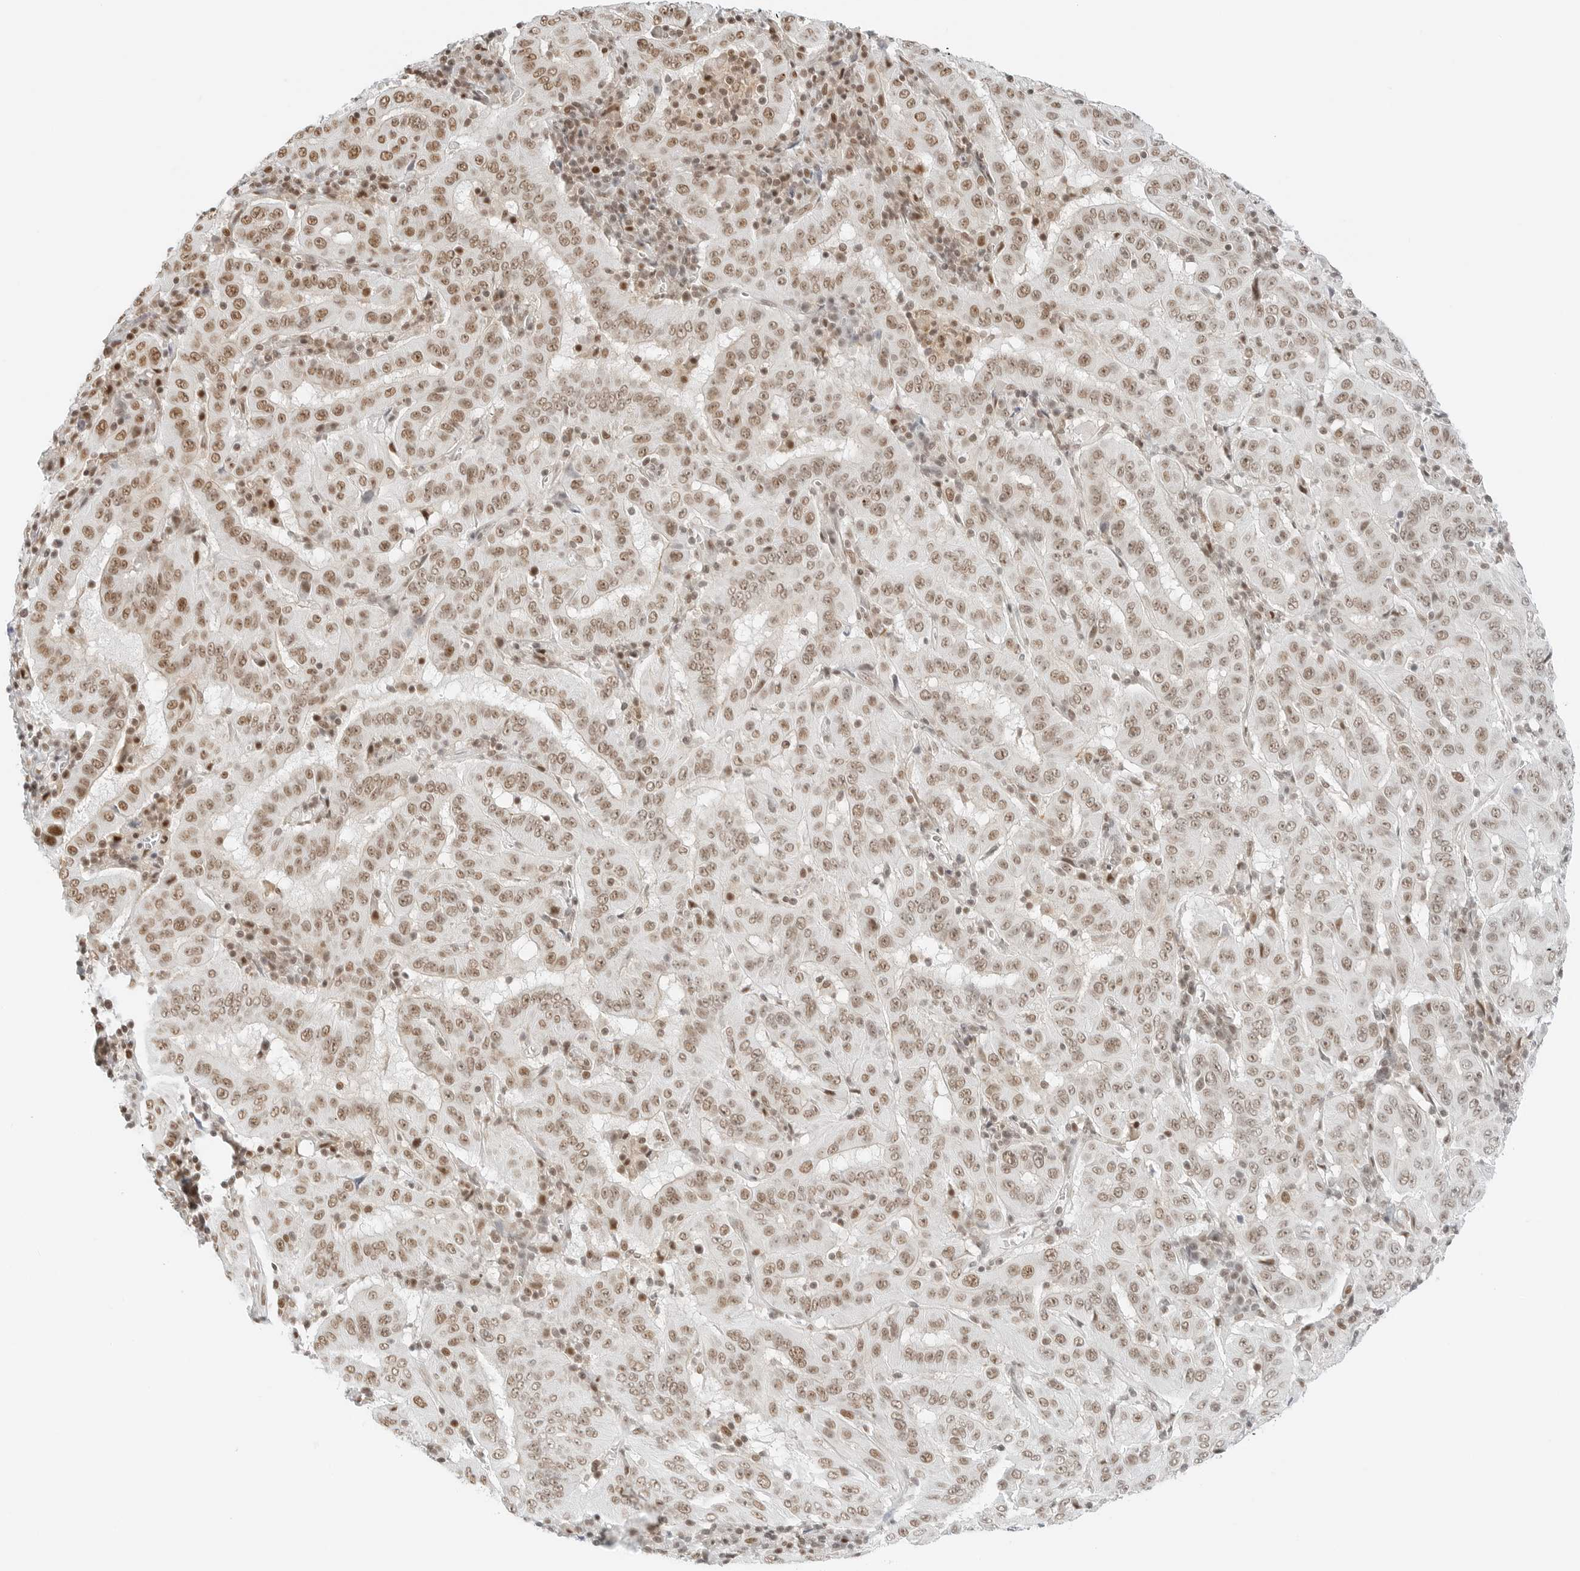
{"staining": {"intensity": "moderate", "quantity": ">75%", "location": "nuclear"}, "tissue": "pancreatic cancer", "cell_type": "Tumor cells", "image_type": "cancer", "snomed": [{"axis": "morphology", "description": "Adenocarcinoma, NOS"}, {"axis": "topography", "description": "Pancreas"}], "caption": "Immunohistochemistry (IHC) staining of pancreatic adenocarcinoma, which exhibits medium levels of moderate nuclear staining in about >75% of tumor cells indicating moderate nuclear protein staining. The staining was performed using DAB (brown) for protein detection and nuclei were counterstained in hematoxylin (blue).", "gene": "CRTC2", "patient": {"sex": "male", "age": 63}}